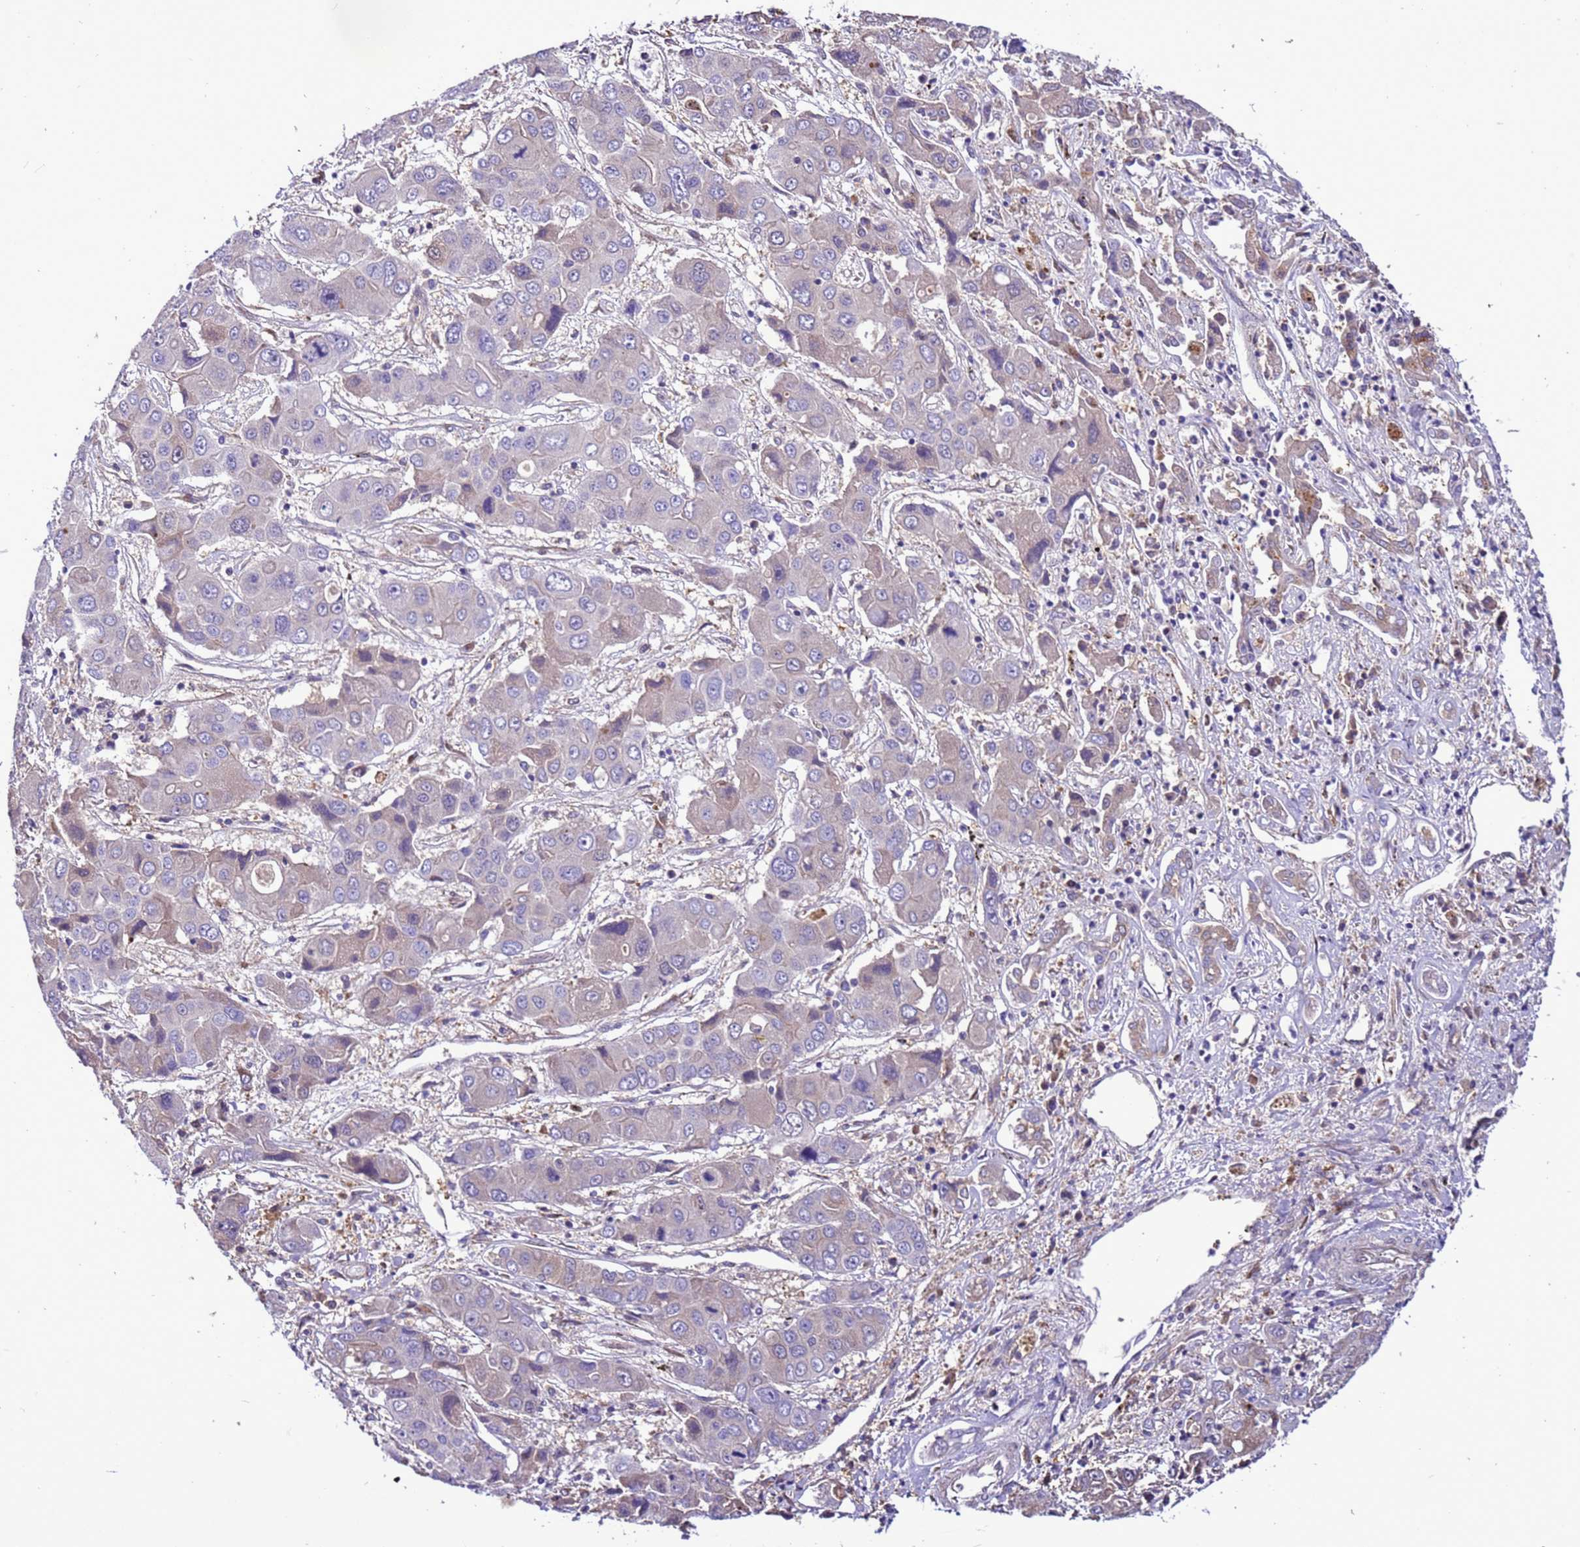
{"staining": {"intensity": "negative", "quantity": "none", "location": "none"}, "tissue": "liver cancer", "cell_type": "Tumor cells", "image_type": "cancer", "snomed": [{"axis": "morphology", "description": "Cholangiocarcinoma"}, {"axis": "topography", "description": "Liver"}], "caption": "Image shows no significant protein staining in tumor cells of liver cholangiocarcinoma.", "gene": "RABEP2", "patient": {"sex": "male", "age": 67}}